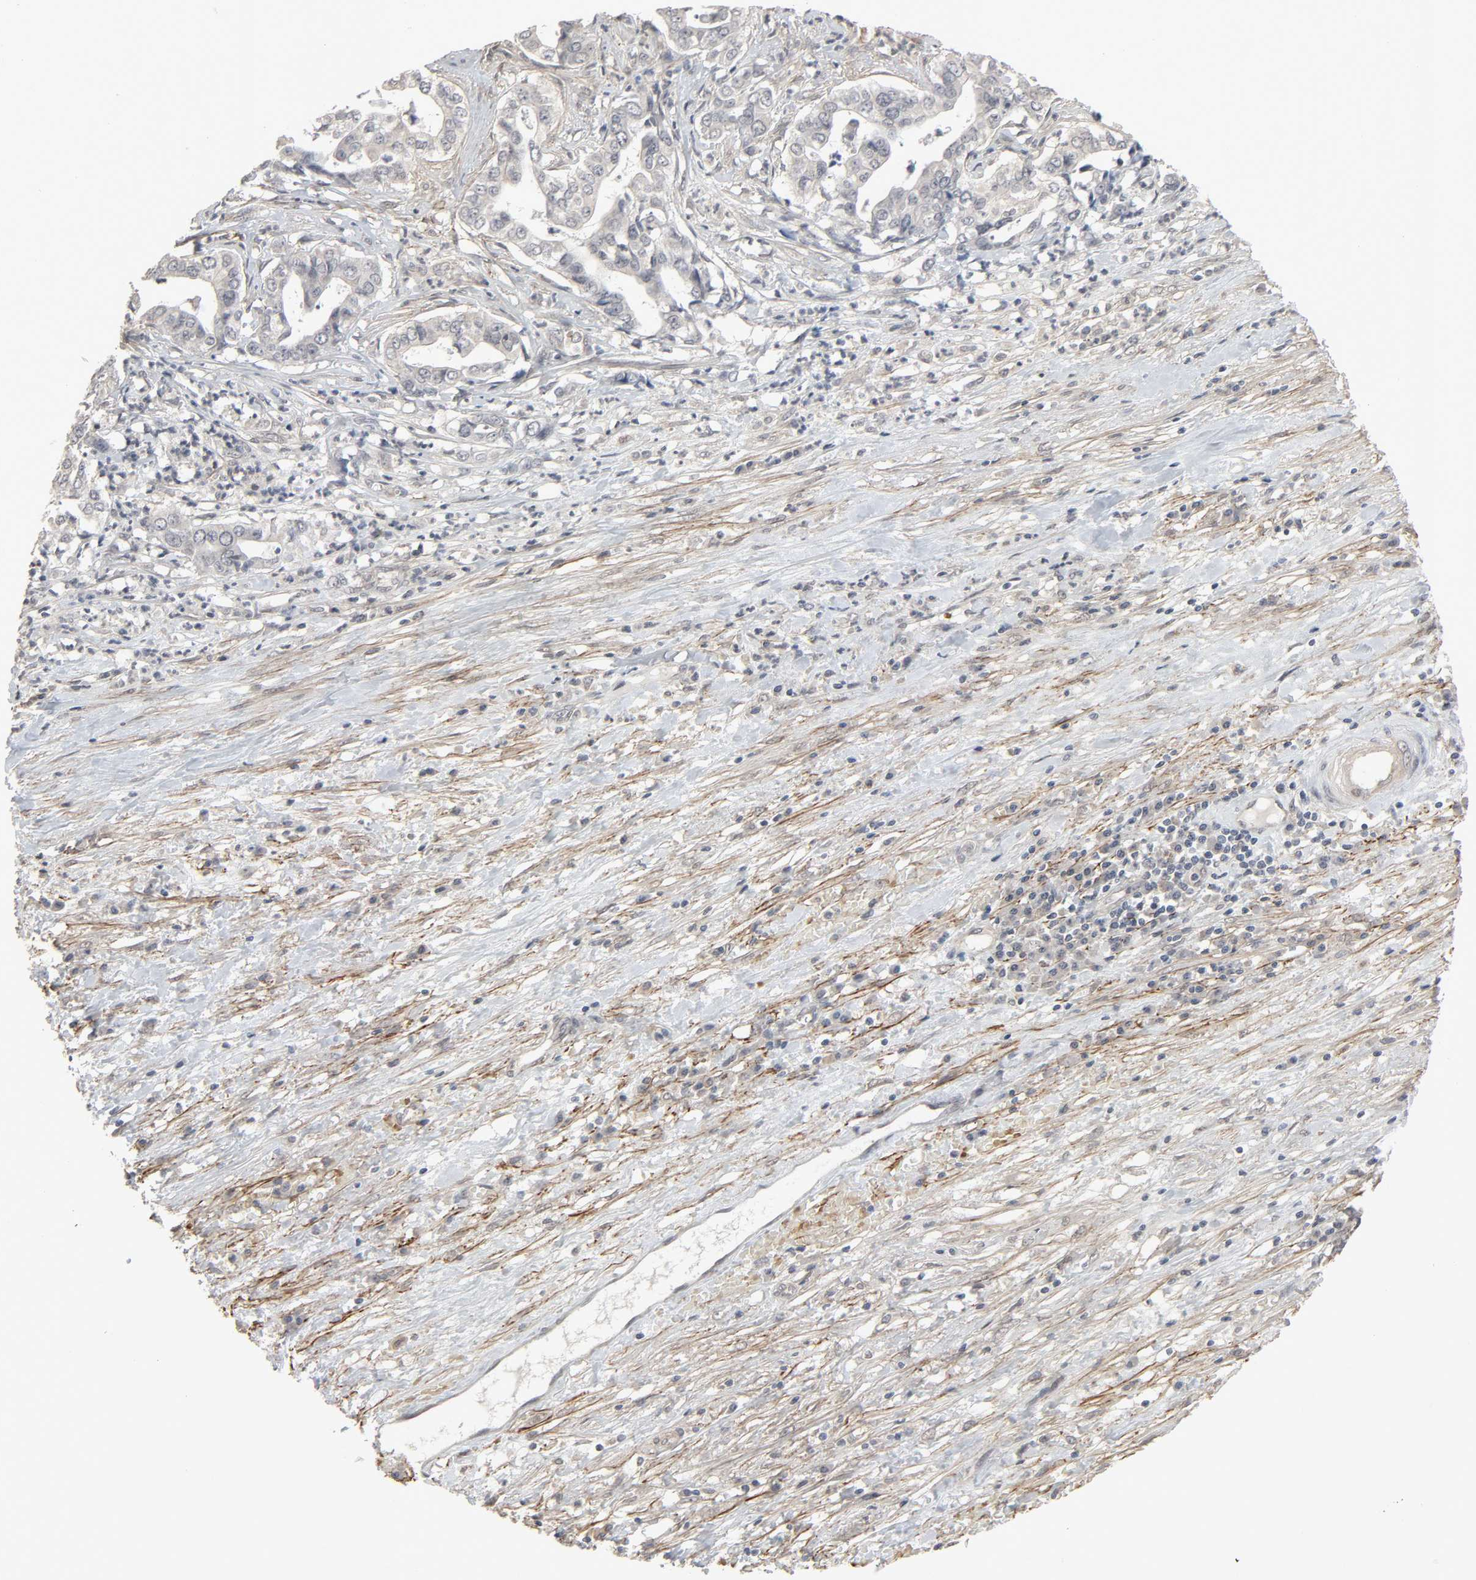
{"staining": {"intensity": "negative", "quantity": "none", "location": "none"}, "tissue": "liver cancer", "cell_type": "Tumor cells", "image_type": "cancer", "snomed": [{"axis": "morphology", "description": "Cholangiocarcinoma"}, {"axis": "topography", "description": "Liver"}], "caption": "Tumor cells show no significant staining in cholangiocarcinoma (liver).", "gene": "ZNF222", "patient": {"sex": "female", "age": 61}}